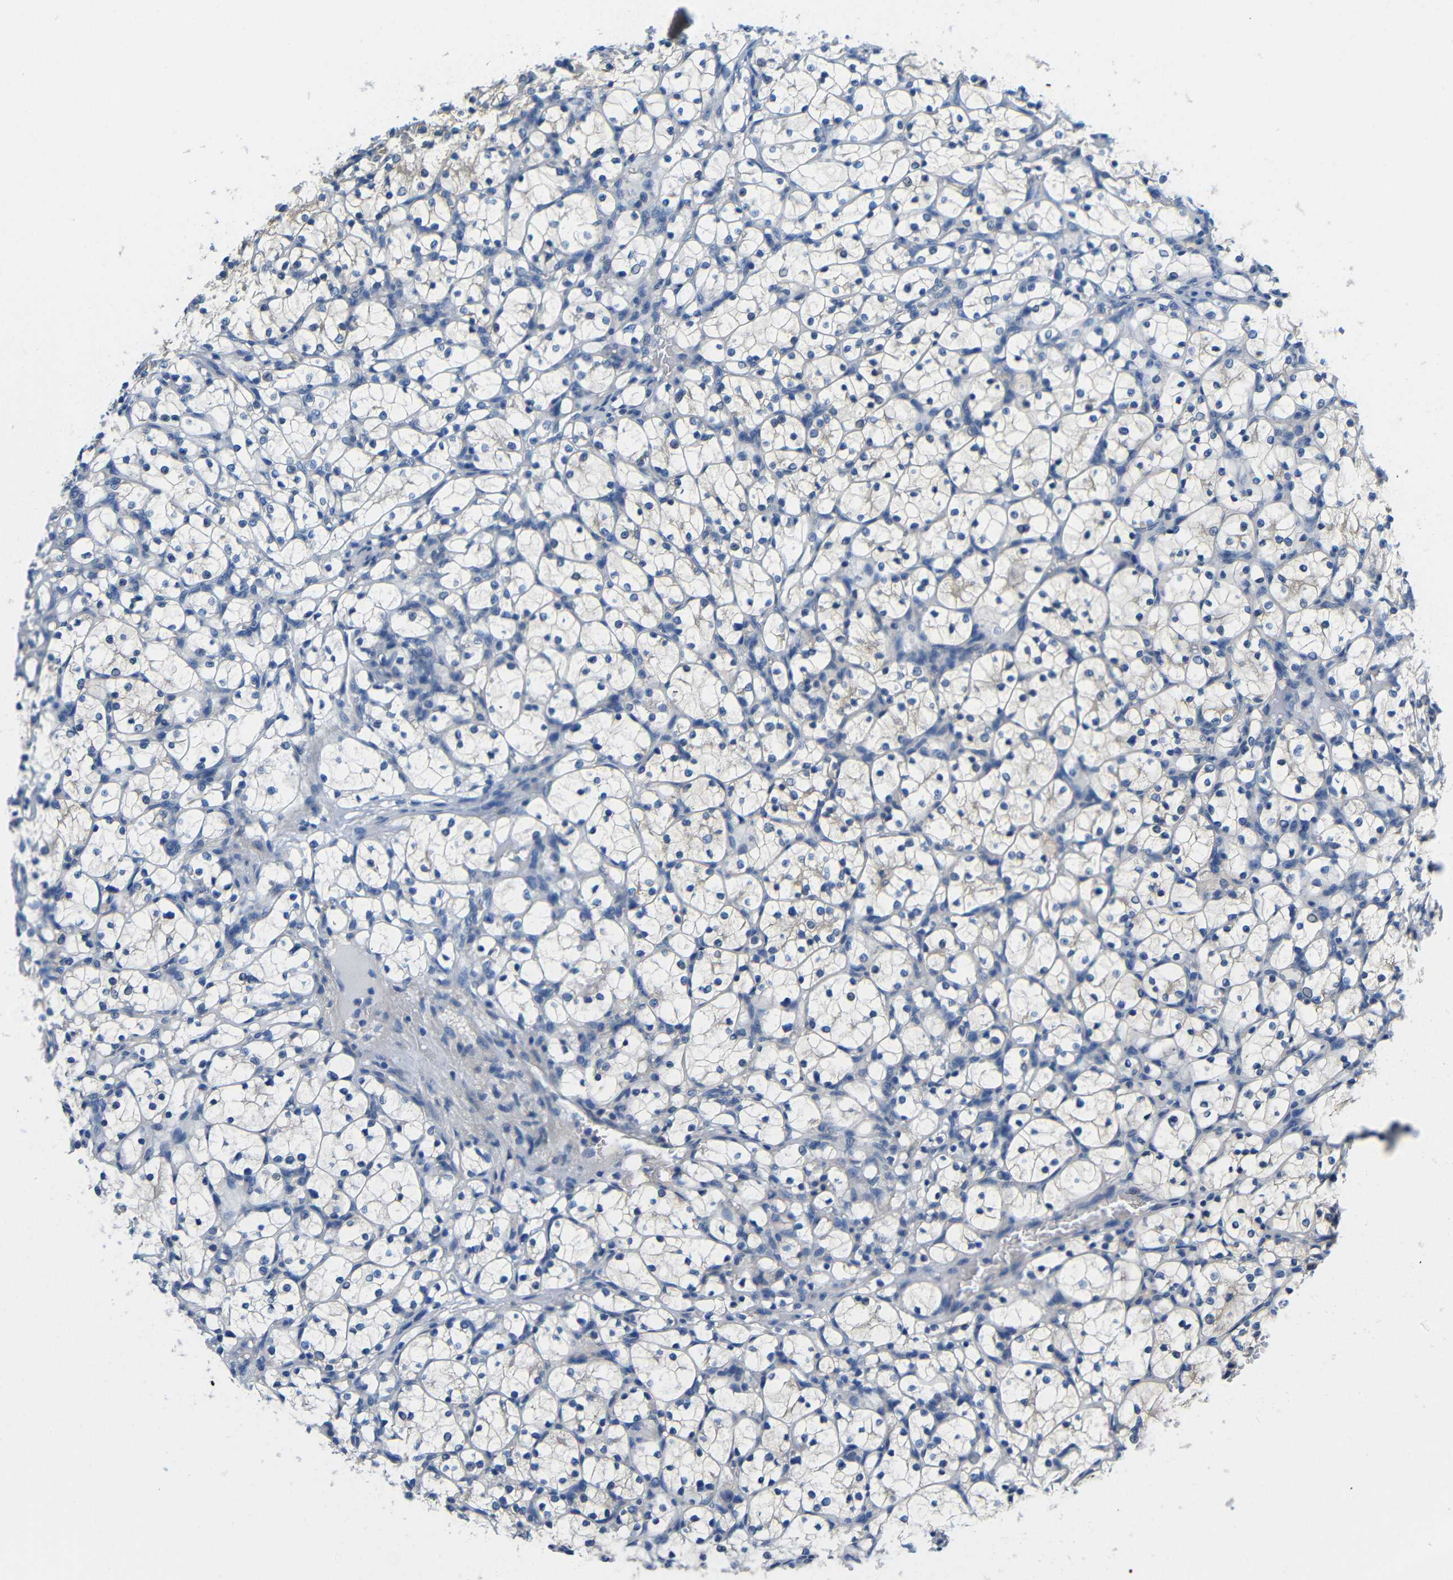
{"staining": {"intensity": "negative", "quantity": "none", "location": "none"}, "tissue": "renal cancer", "cell_type": "Tumor cells", "image_type": "cancer", "snomed": [{"axis": "morphology", "description": "Adenocarcinoma, NOS"}, {"axis": "topography", "description": "Kidney"}], "caption": "This image is of adenocarcinoma (renal) stained with immunohistochemistry (IHC) to label a protein in brown with the nuclei are counter-stained blue. There is no positivity in tumor cells.", "gene": "NEGR1", "patient": {"sex": "female", "age": 69}}